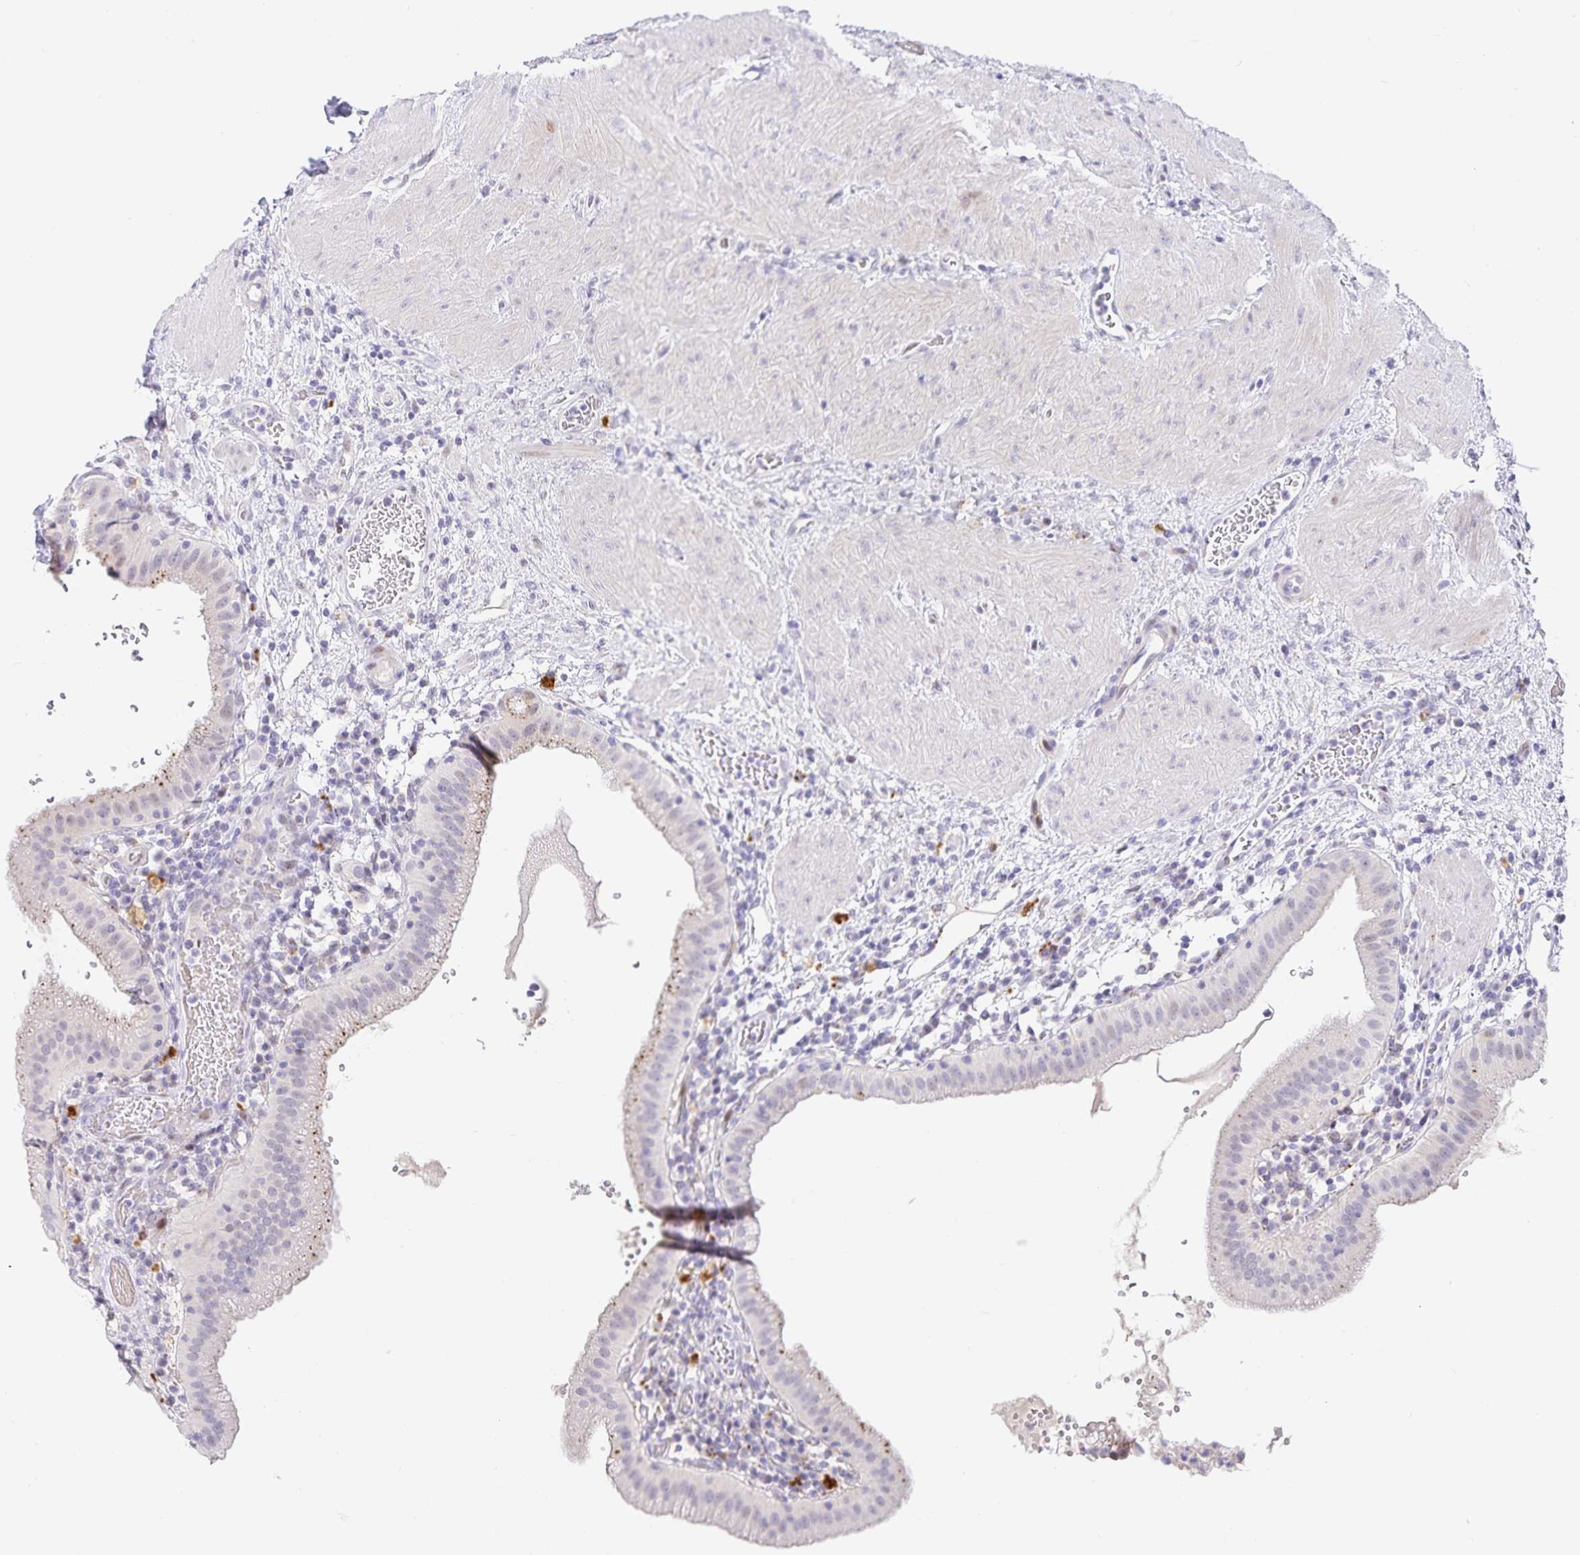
{"staining": {"intensity": "moderate", "quantity": "25%-75%", "location": "cytoplasmic/membranous"}, "tissue": "gallbladder", "cell_type": "Glandular cells", "image_type": "normal", "snomed": [{"axis": "morphology", "description": "Normal tissue, NOS"}, {"axis": "topography", "description": "Gallbladder"}], "caption": "The image exhibits a brown stain indicating the presence of a protein in the cytoplasmic/membranous of glandular cells in gallbladder.", "gene": "KBTBD13", "patient": {"sex": "male", "age": 26}}